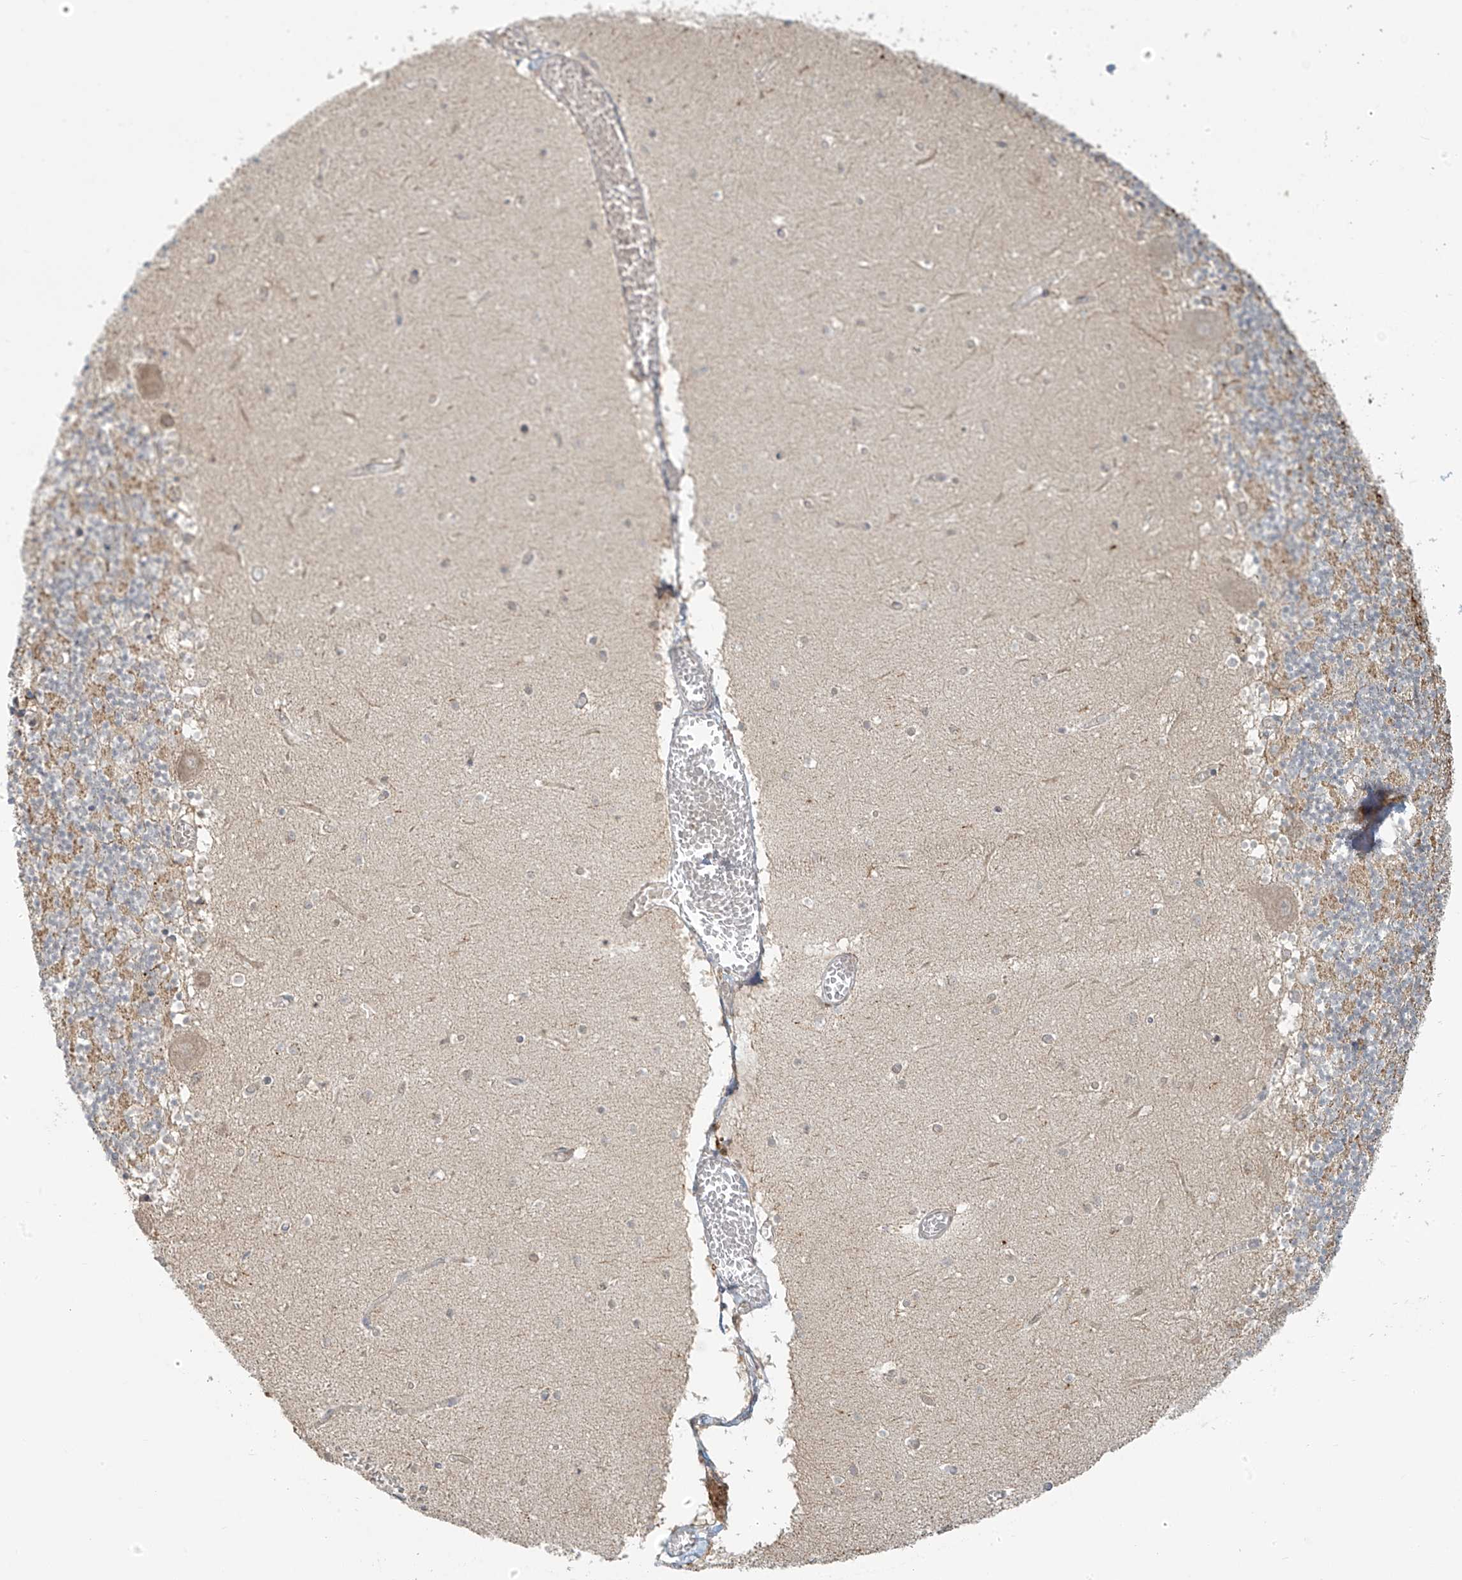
{"staining": {"intensity": "negative", "quantity": "none", "location": "none"}, "tissue": "cerebellum", "cell_type": "Cells in granular layer", "image_type": "normal", "snomed": [{"axis": "morphology", "description": "Normal tissue, NOS"}, {"axis": "topography", "description": "Cerebellum"}], "caption": "DAB immunohistochemical staining of unremarkable cerebellum demonstrates no significant expression in cells in granular layer. (DAB immunohistochemistry (IHC), high magnification).", "gene": "HDDC2", "patient": {"sex": "female", "age": 28}}